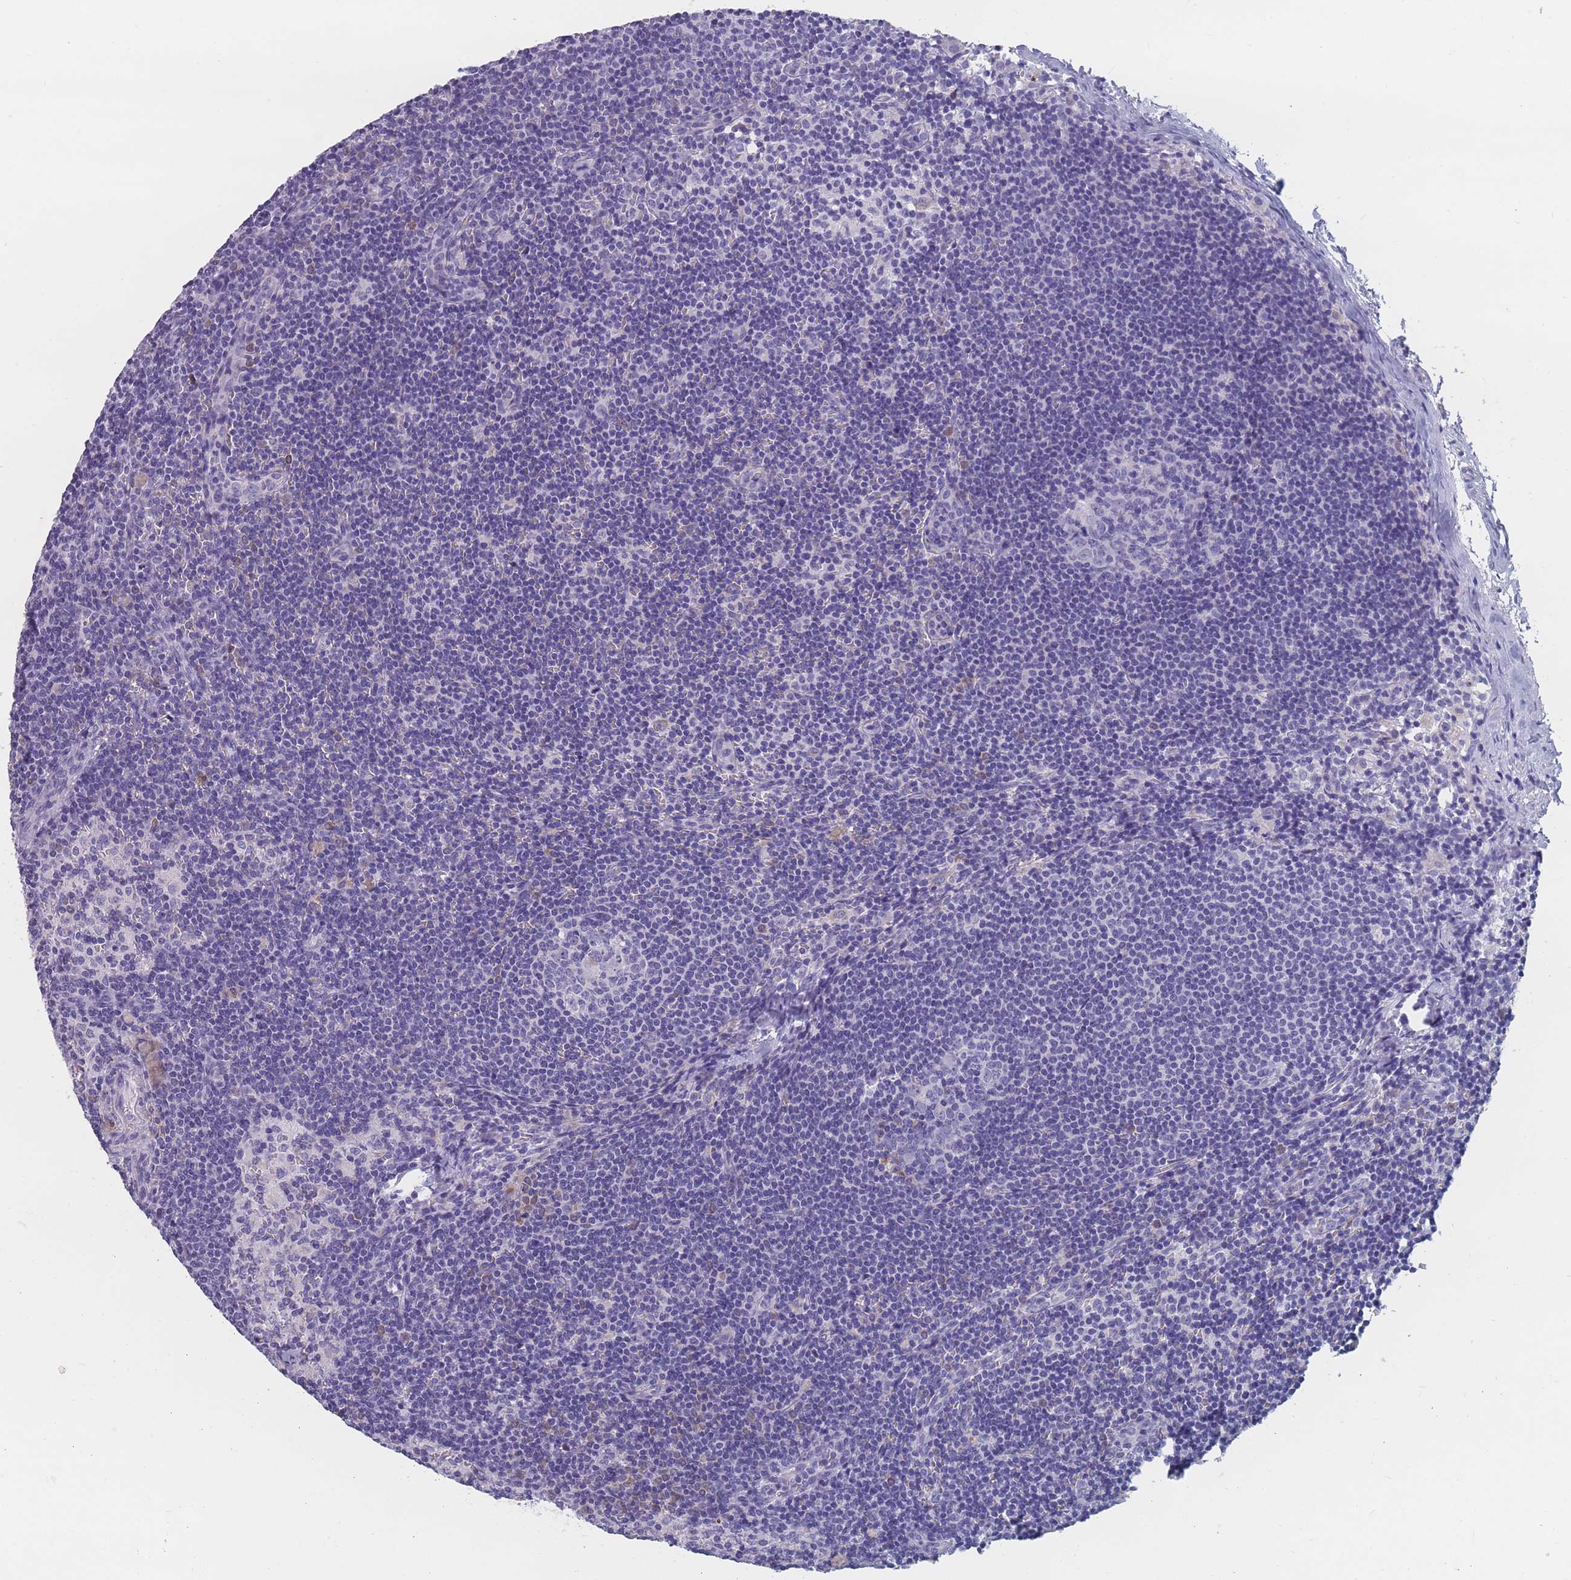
{"staining": {"intensity": "negative", "quantity": "none", "location": "none"}, "tissue": "lymph node", "cell_type": "Germinal center cells", "image_type": "normal", "snomed": [{"axis": "morphology", "description": "Normal tissue, NOS"}, {"axis": "topography", "description": "Lymph node"}], "caption": "This histopathology image is of benign lymph node stained with IHC to label a protein in brown with the nuclei are counter-stained blue. There is no expression in germinal center cells. (DAB (3,3'-diaminobenzidine) immunohistochemistry (IHC), high magnification).", "gene": "ST8SIA5", "patient": {"sex": "female", "age": 42}}